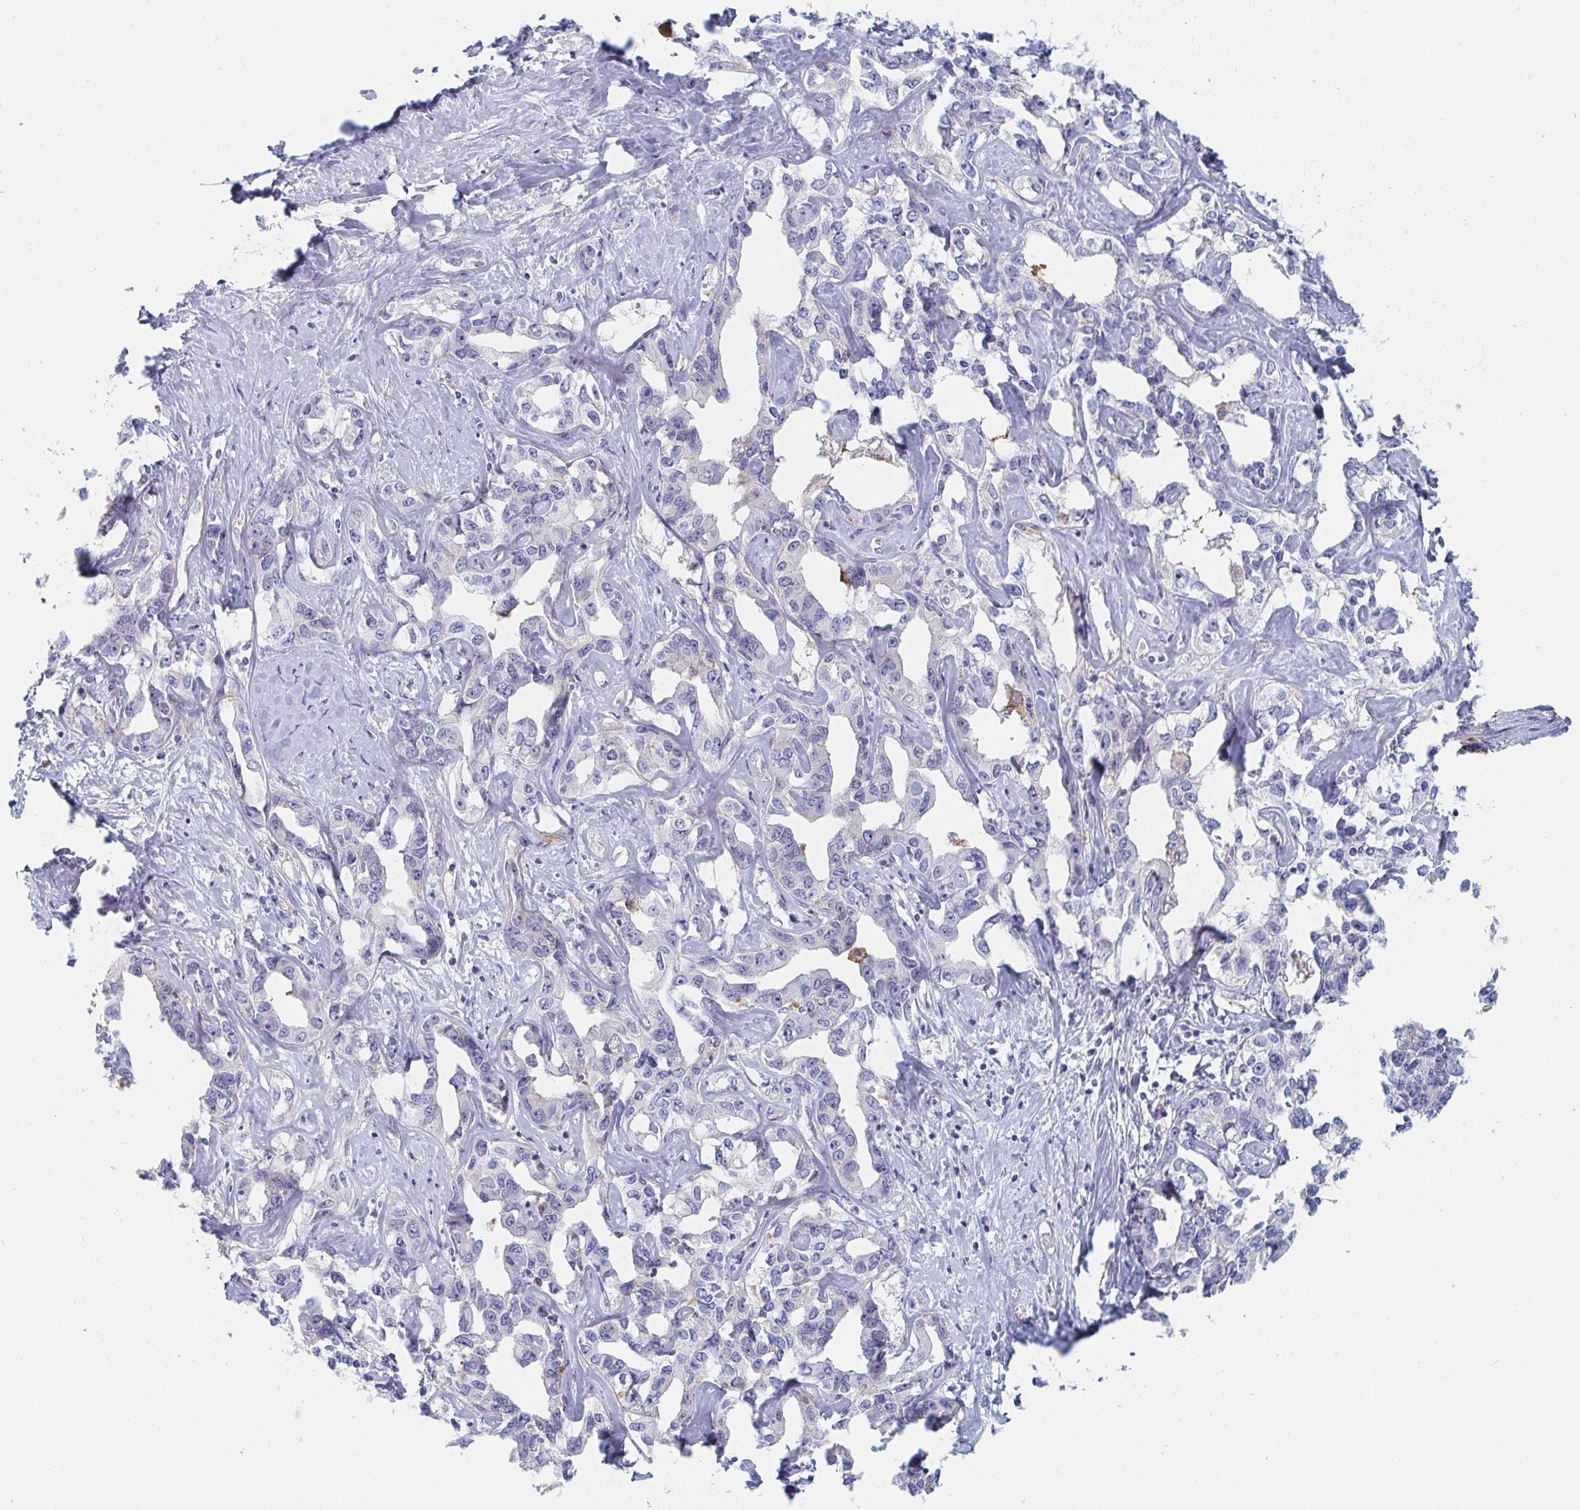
{"staining": {"intensity": "negative", "quantity": "none", "location": "none"}, "tissue": "liver cancer", "cell_type": "Tumor cells", "image_type": "cancer", "snomed": [{"axis": "morphology", "description": "Cholangiocarcinoma"}, {"axis": "topography", "description": "Liver"}], "caption": "Immunohistochemistry (IHC) of human liver cancer reveals no positivity in tumor cells.", "gene": "DAB2", "patient": {"sex": "male", "age": 59}}